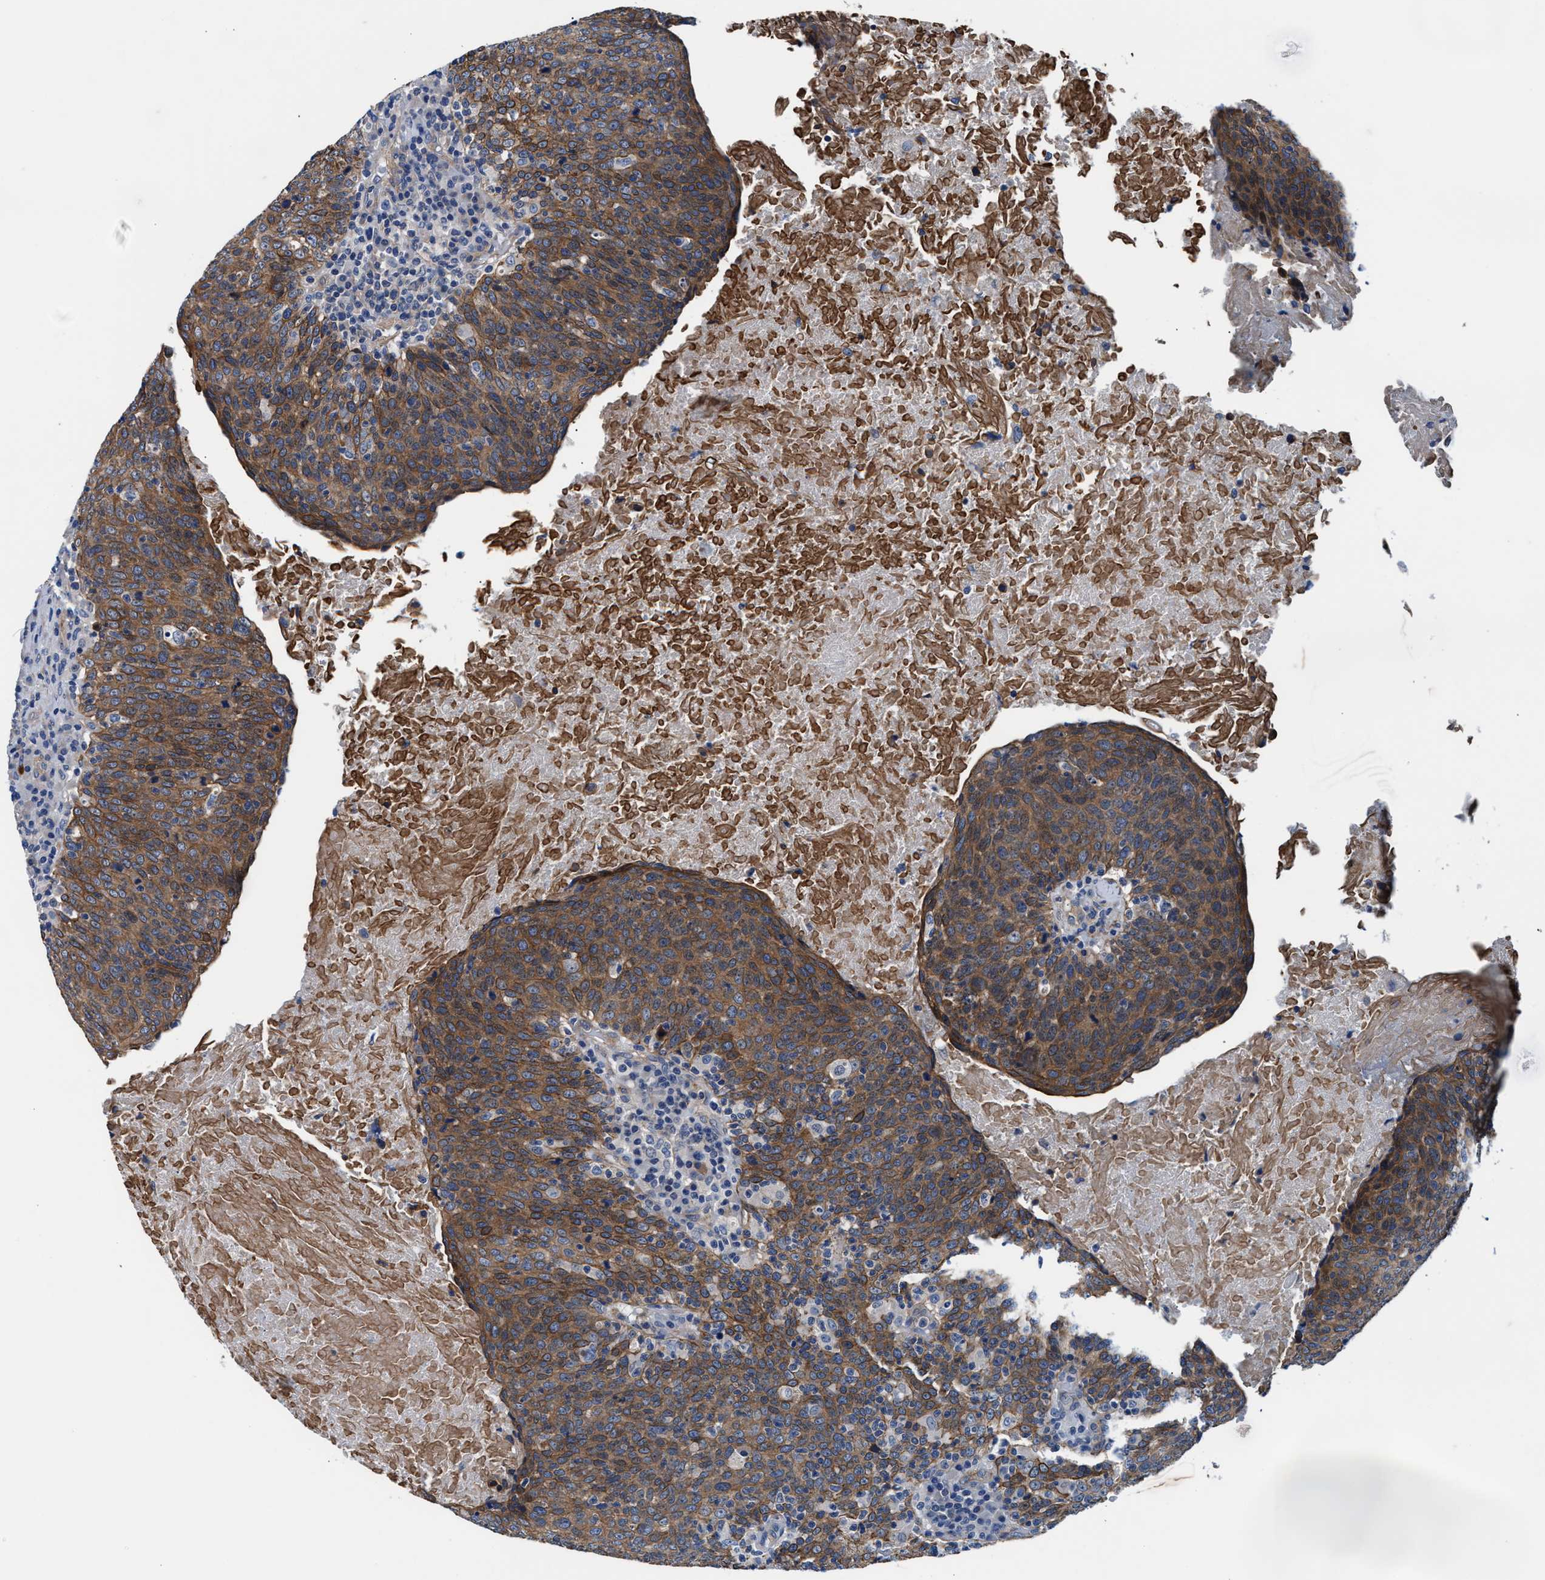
{"staining": {"intensity": "moderate", "quantity": ">75%", "location": "cytoplasmic/membranous"}, "tissue": "head and neck cancer", "cell_type": "Tumor cells", "image_type": "cancer", "snomed": [{"axis": "morphology", "description": "Squamous cell carcinoma, NOS"}, {"axis": "morphology", "description": "Squamous cell carcinoma, metastatic, NOS"}, {"axis": "topography", "description": "Lymph node"}, {"axis": "topography", "description": "Head-Neck"}], "caption": "Moderate cytoplasmic/membranous positivity for a protein is appreciated in about >75% of tumor cells of head and neck cancer using immunohistochemistry.", "gene": "PARG", "patient": {"sex": "male", "age": 62}}